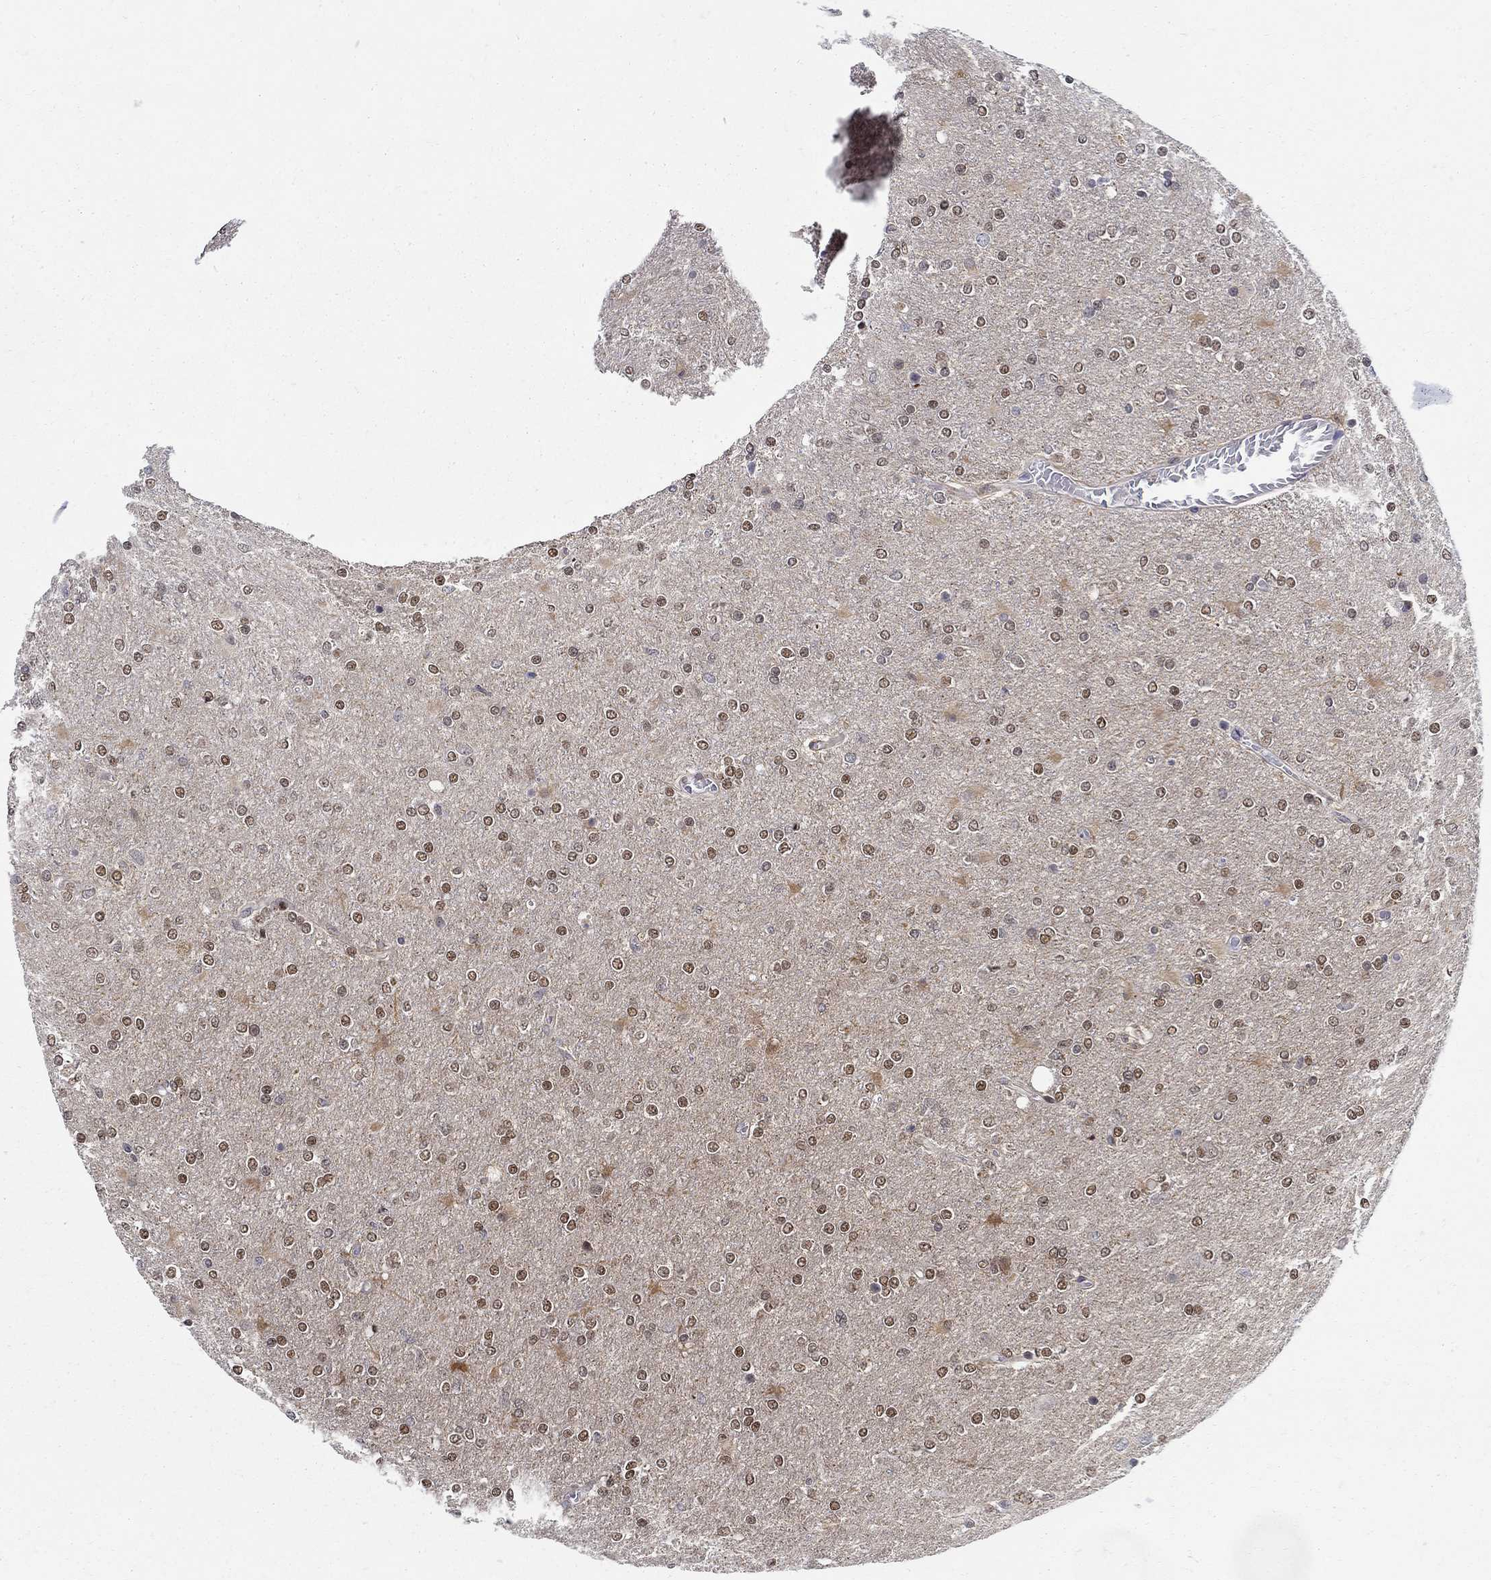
{"staining": {"intensity": "strong", "quantity": "<25%", "location": "nuclear"}, "tissue": "glioma", "cell_type": "Tumor cells", "image_type": "cancer", "snomed": [{"axis": "morphology", "description": "Glioma, malignant, High grade"}, {"axis": "topography", "description": "Cerebral cortex"}], "caption": "This photomicrograph reveals immunohistochemistry staining of glioma, with medium strong nuclear expression in approximately <25% of tumor cells.", "gene": "ZNF594", "patient": {"sex": "male", "age": 70}}